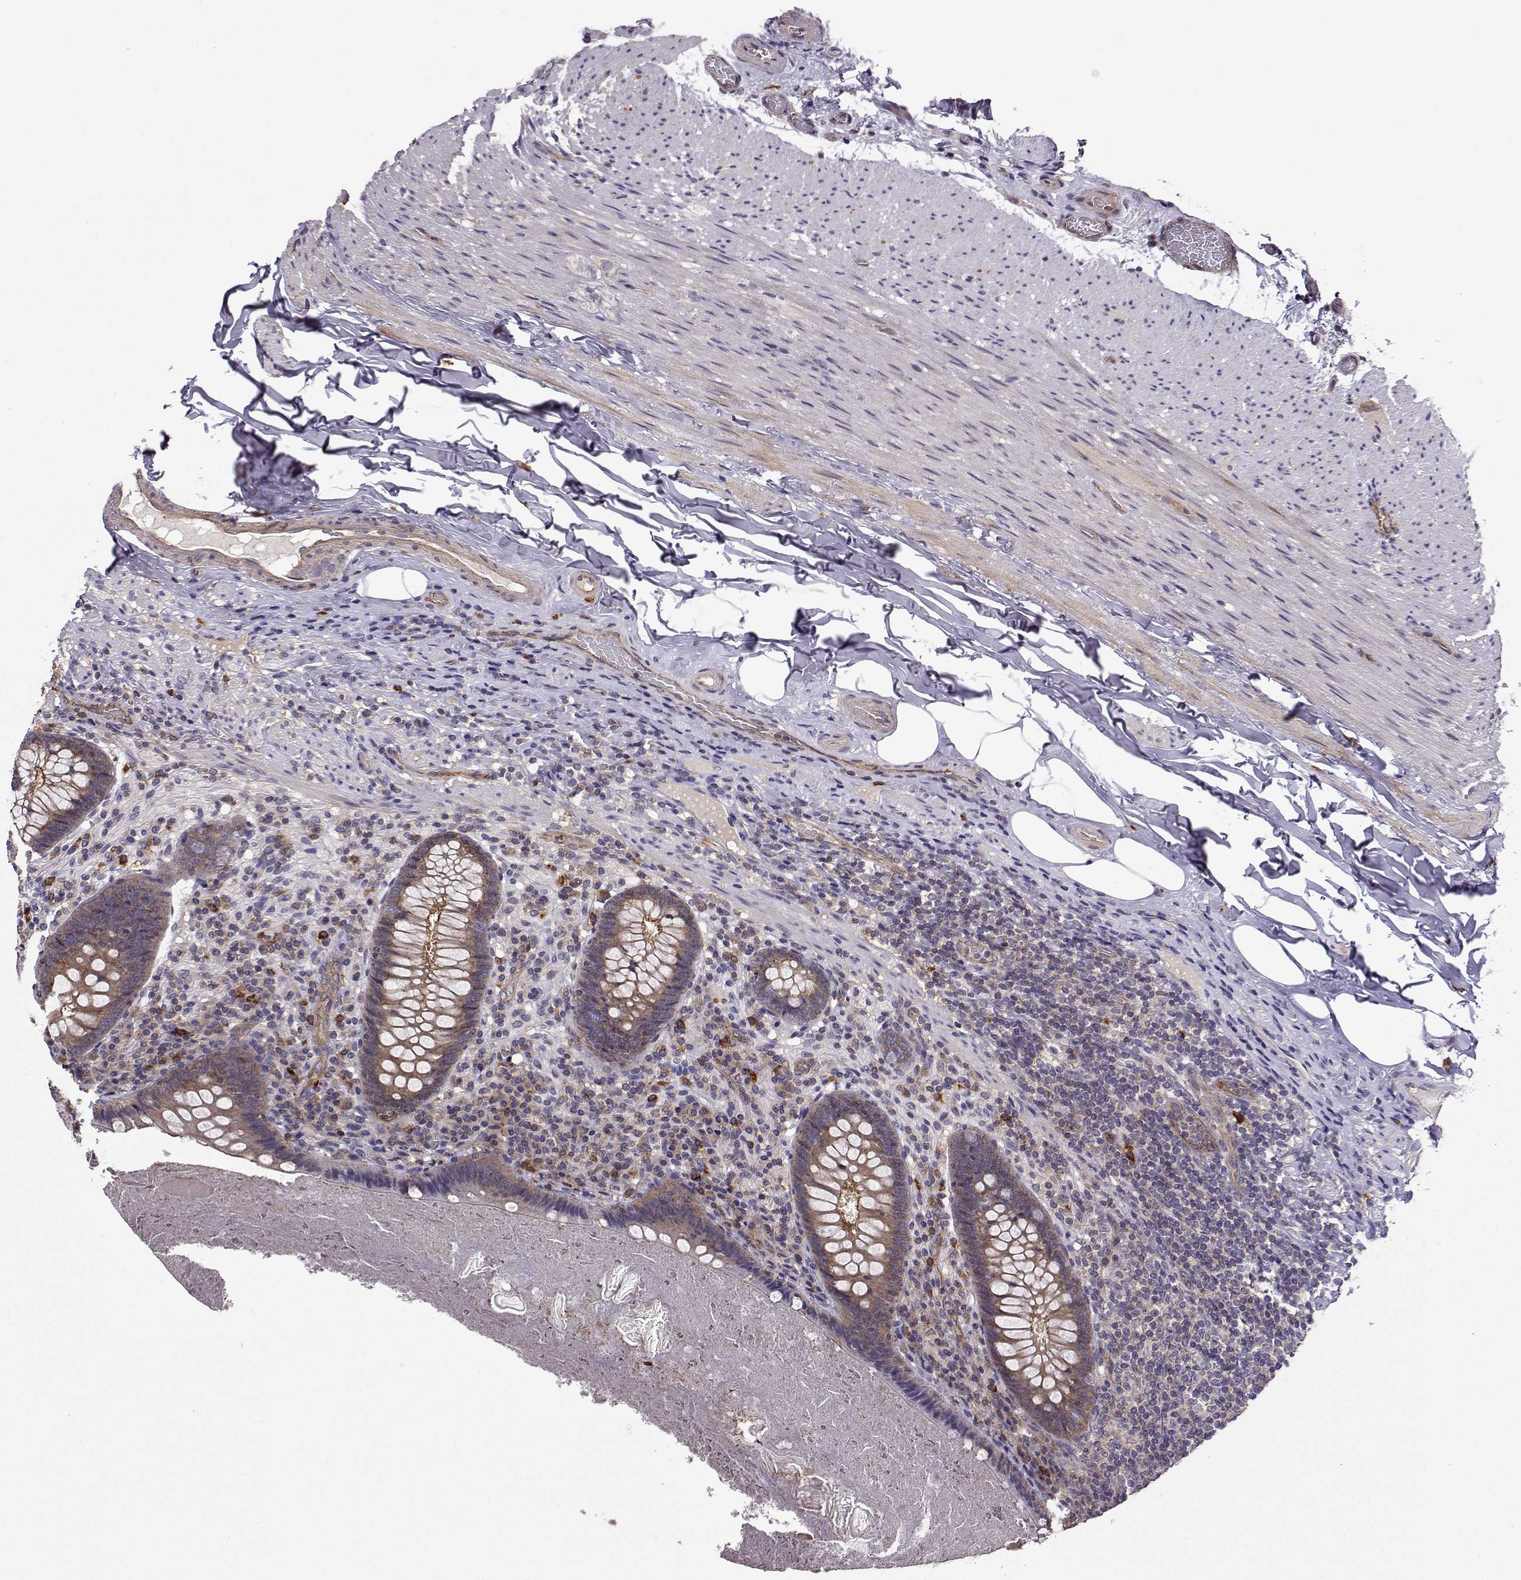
{"staining": {"intensity": "strong", "quantity": "25%-75%", "location": "cytoplasmic/membranous"}, "tissue": "appendix", "cell_type": "Glandular cells", "image_type": "normal", "snomed": [{"axis": "morphology", "description": "Normal tissue, NOS"}, {"axis": "topography", "description": "Appendix"}], "caption": "Normal appendix exhibits strong cytoplasmic/membranous staining in about 25%-75% of glandular cells, visualized by immunohistochemistry. (IHC, brightfield microscopy, high magnification).", "gene": "ITGB8", "patient": {"sex": "male", "age": 47}}